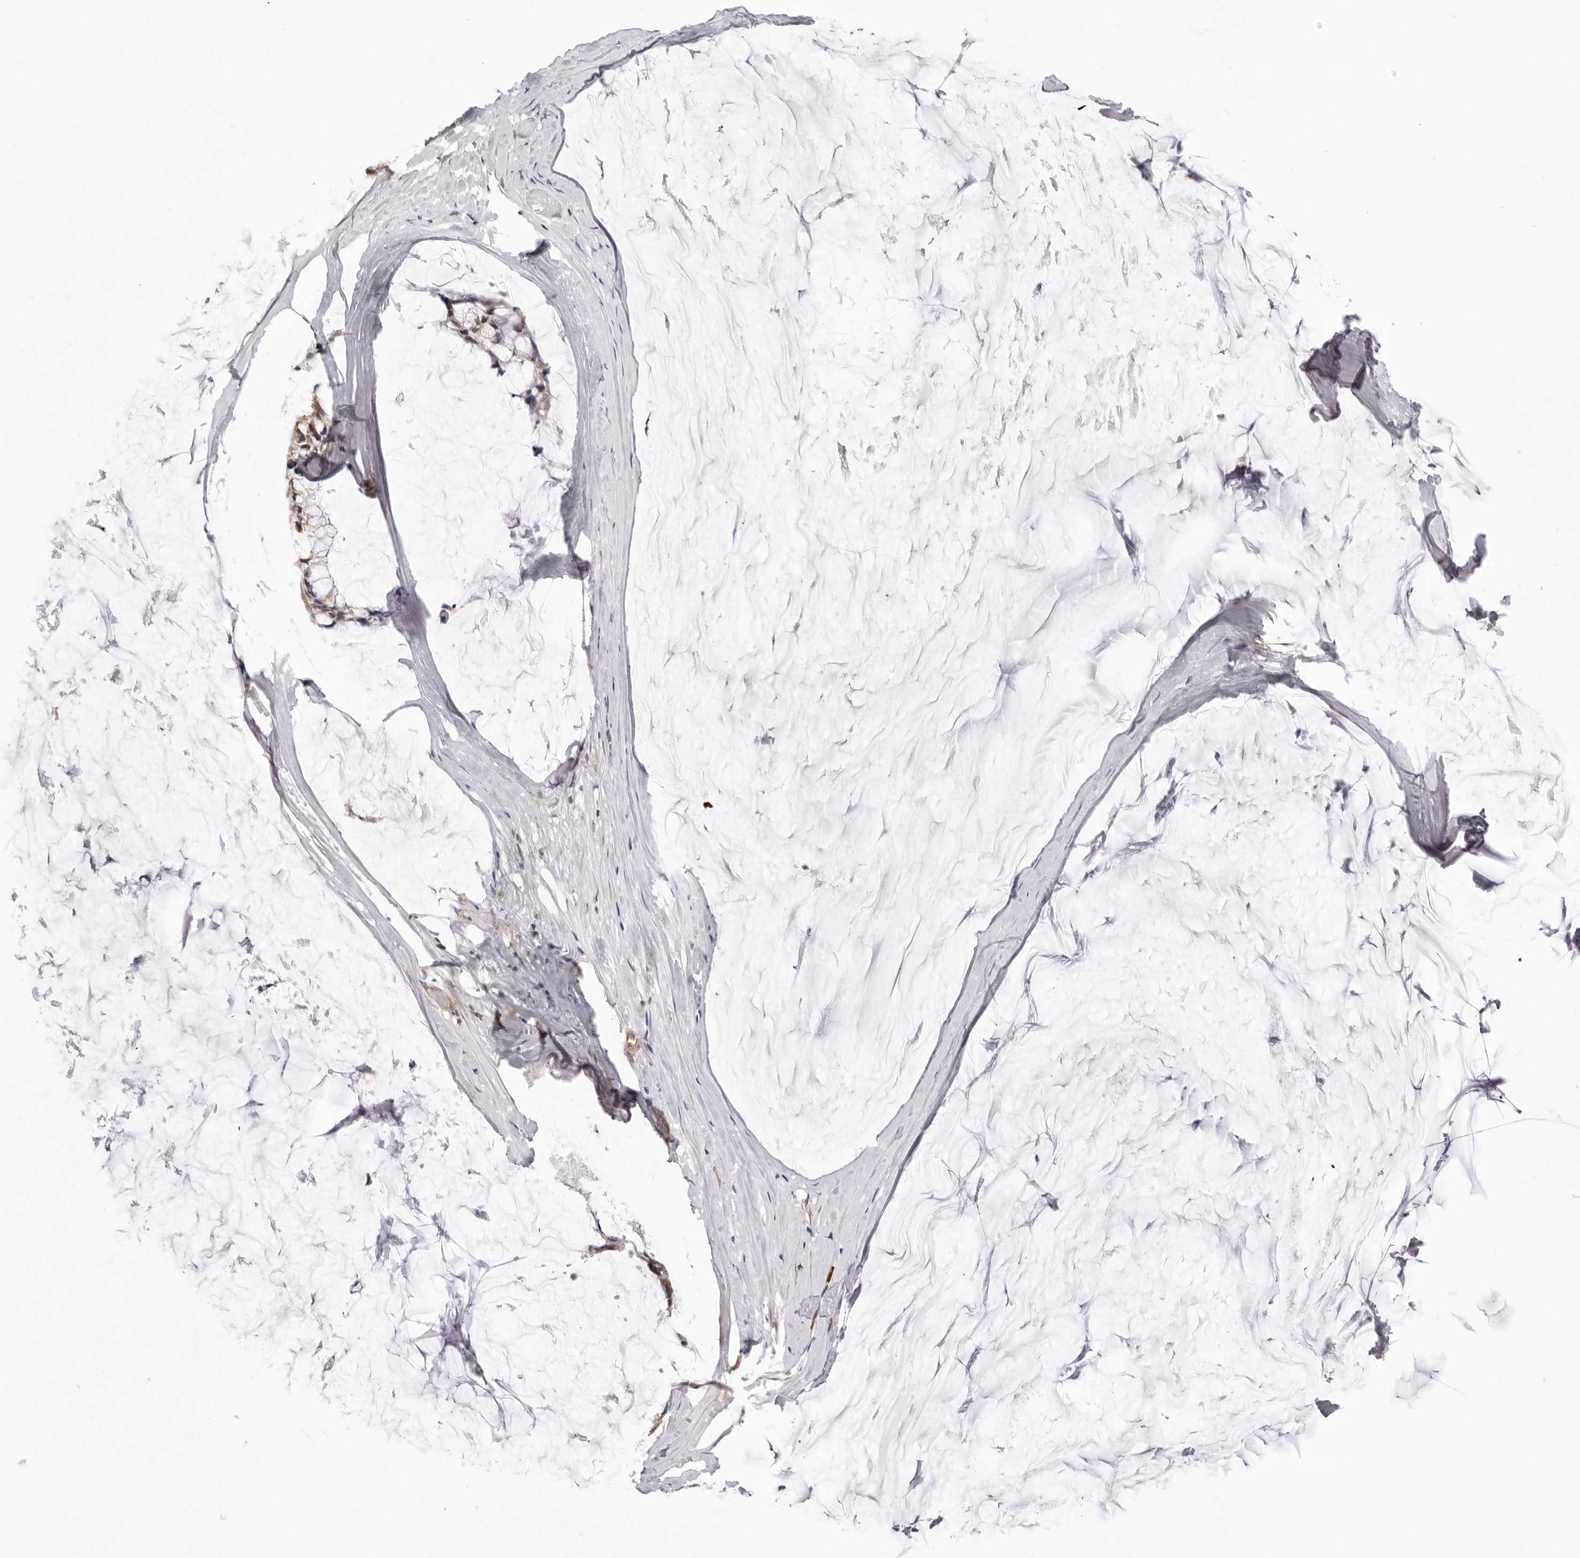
{"staining": {"intensity": "weak", "quantity": ">75%", "location": "cytoplasmic/membranous"}, "tissue": "ovarian cancer", "cell_type": "Tumor cells", "image_type": "cancer", "snomed": [{"axis": "morphology", "description": "Cystadenocarcinoma, mucinous, NOS"}, {"axis": "topography", "description": "Ovary"}], "caption": "Tumor cells demonstrate low levels of weak cytoplasmic/membranous expression in approximately >75% of cells in ovarian mucinous cystadenocarcinoma. The protein of interest is shown in brown color, while the nuclei are stained blue.", "gene": "ZC3H11A", "patient": {"sex": "female", "age": 39}}